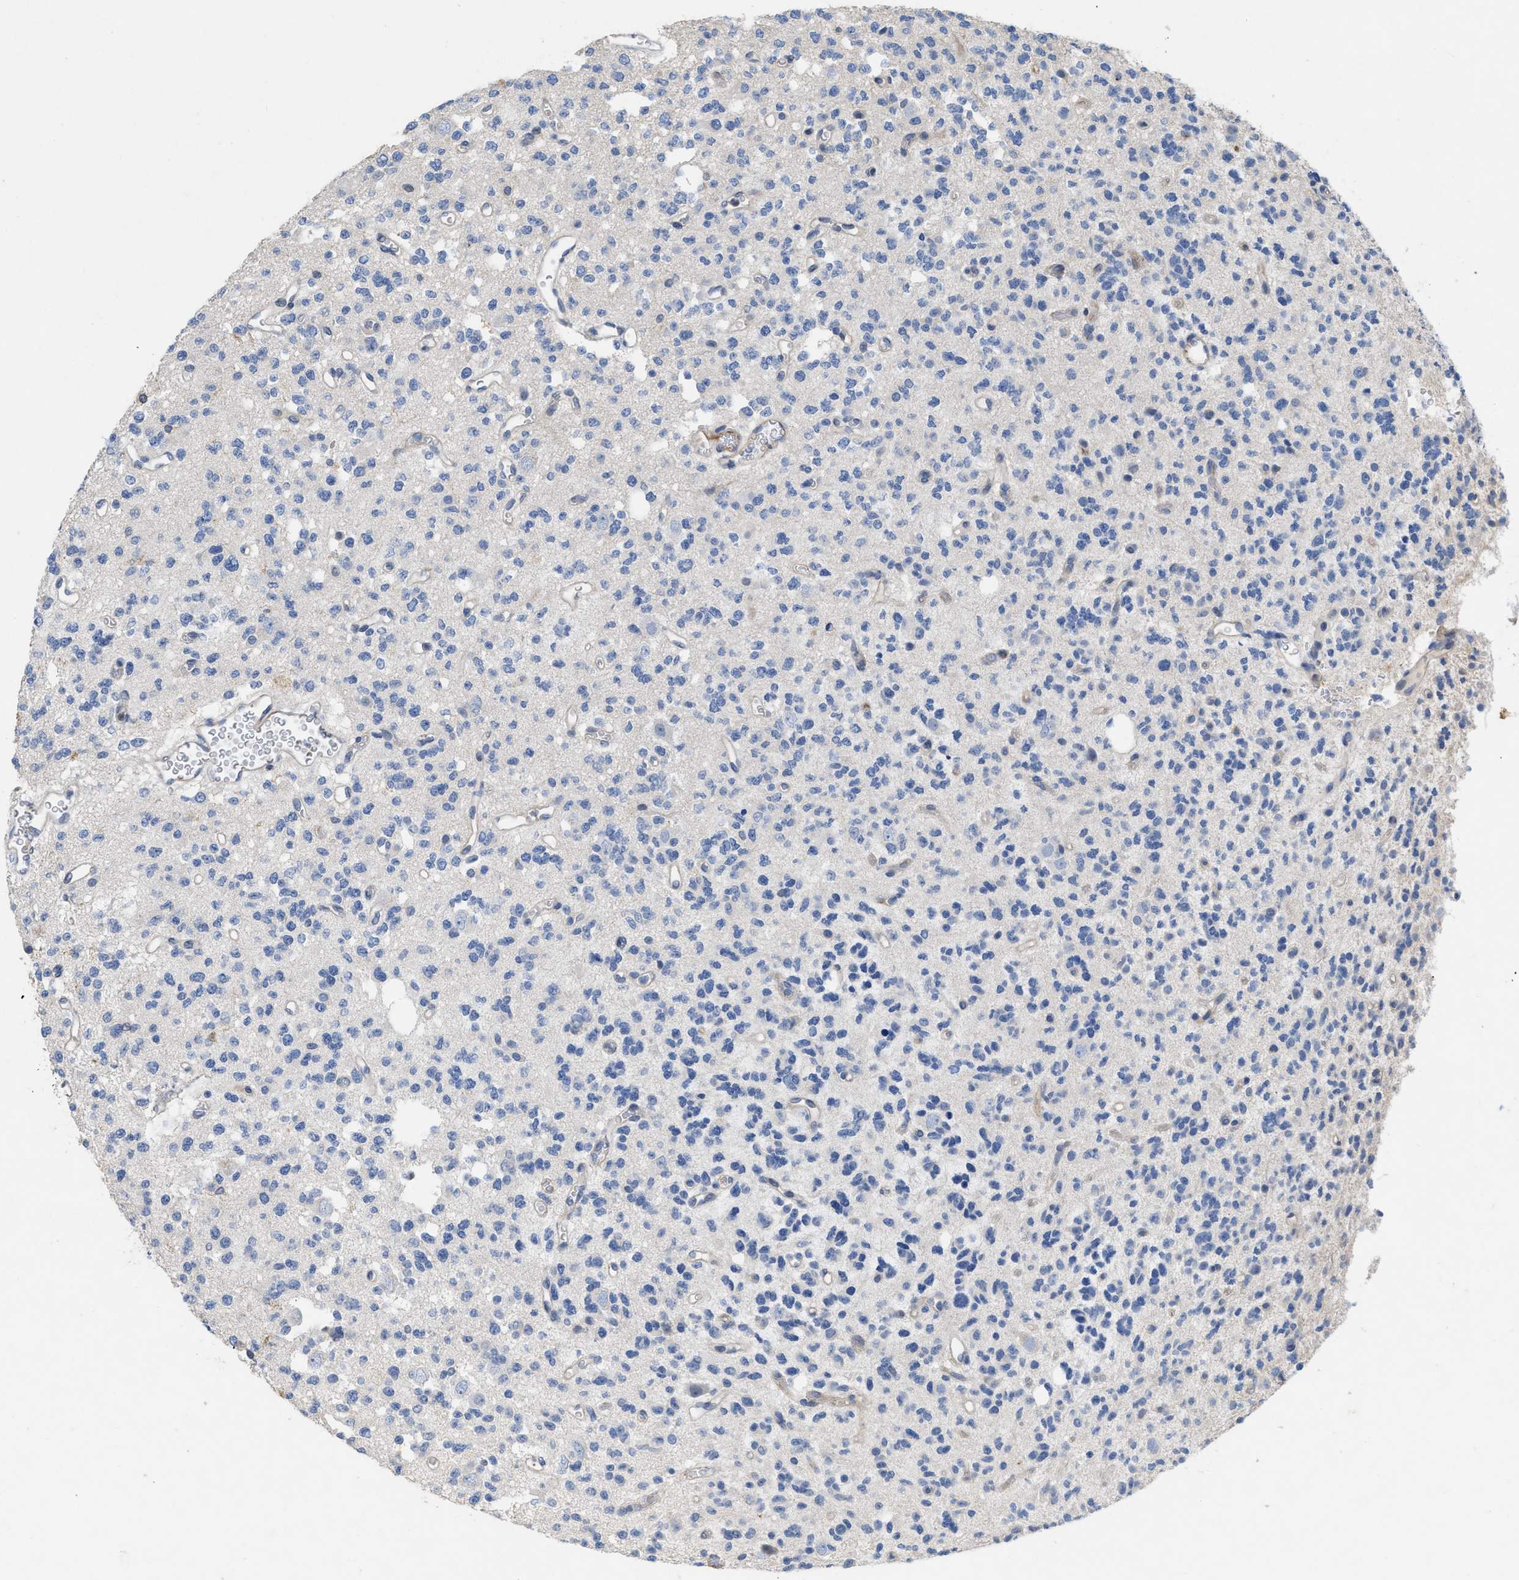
{"staining": {"intensity": "negative", "quantity": "none", "location": "none"}, "tissue": "glioma", "cell_type": "Tumor cells", "image_type": "cancer", "snomed": [{"axis": "morphology", "description": "Glioma, malignant, Low grade"}, {"axis": "topography", "description": "Brain"}], "caption": "A high-resolution photomicrograph shows immunohistochemistry staining of glioma, which exhibits no significant staining in tumor cells.", "gene": "TMEM131", "patient": {"sex": "male", "age": 38}}